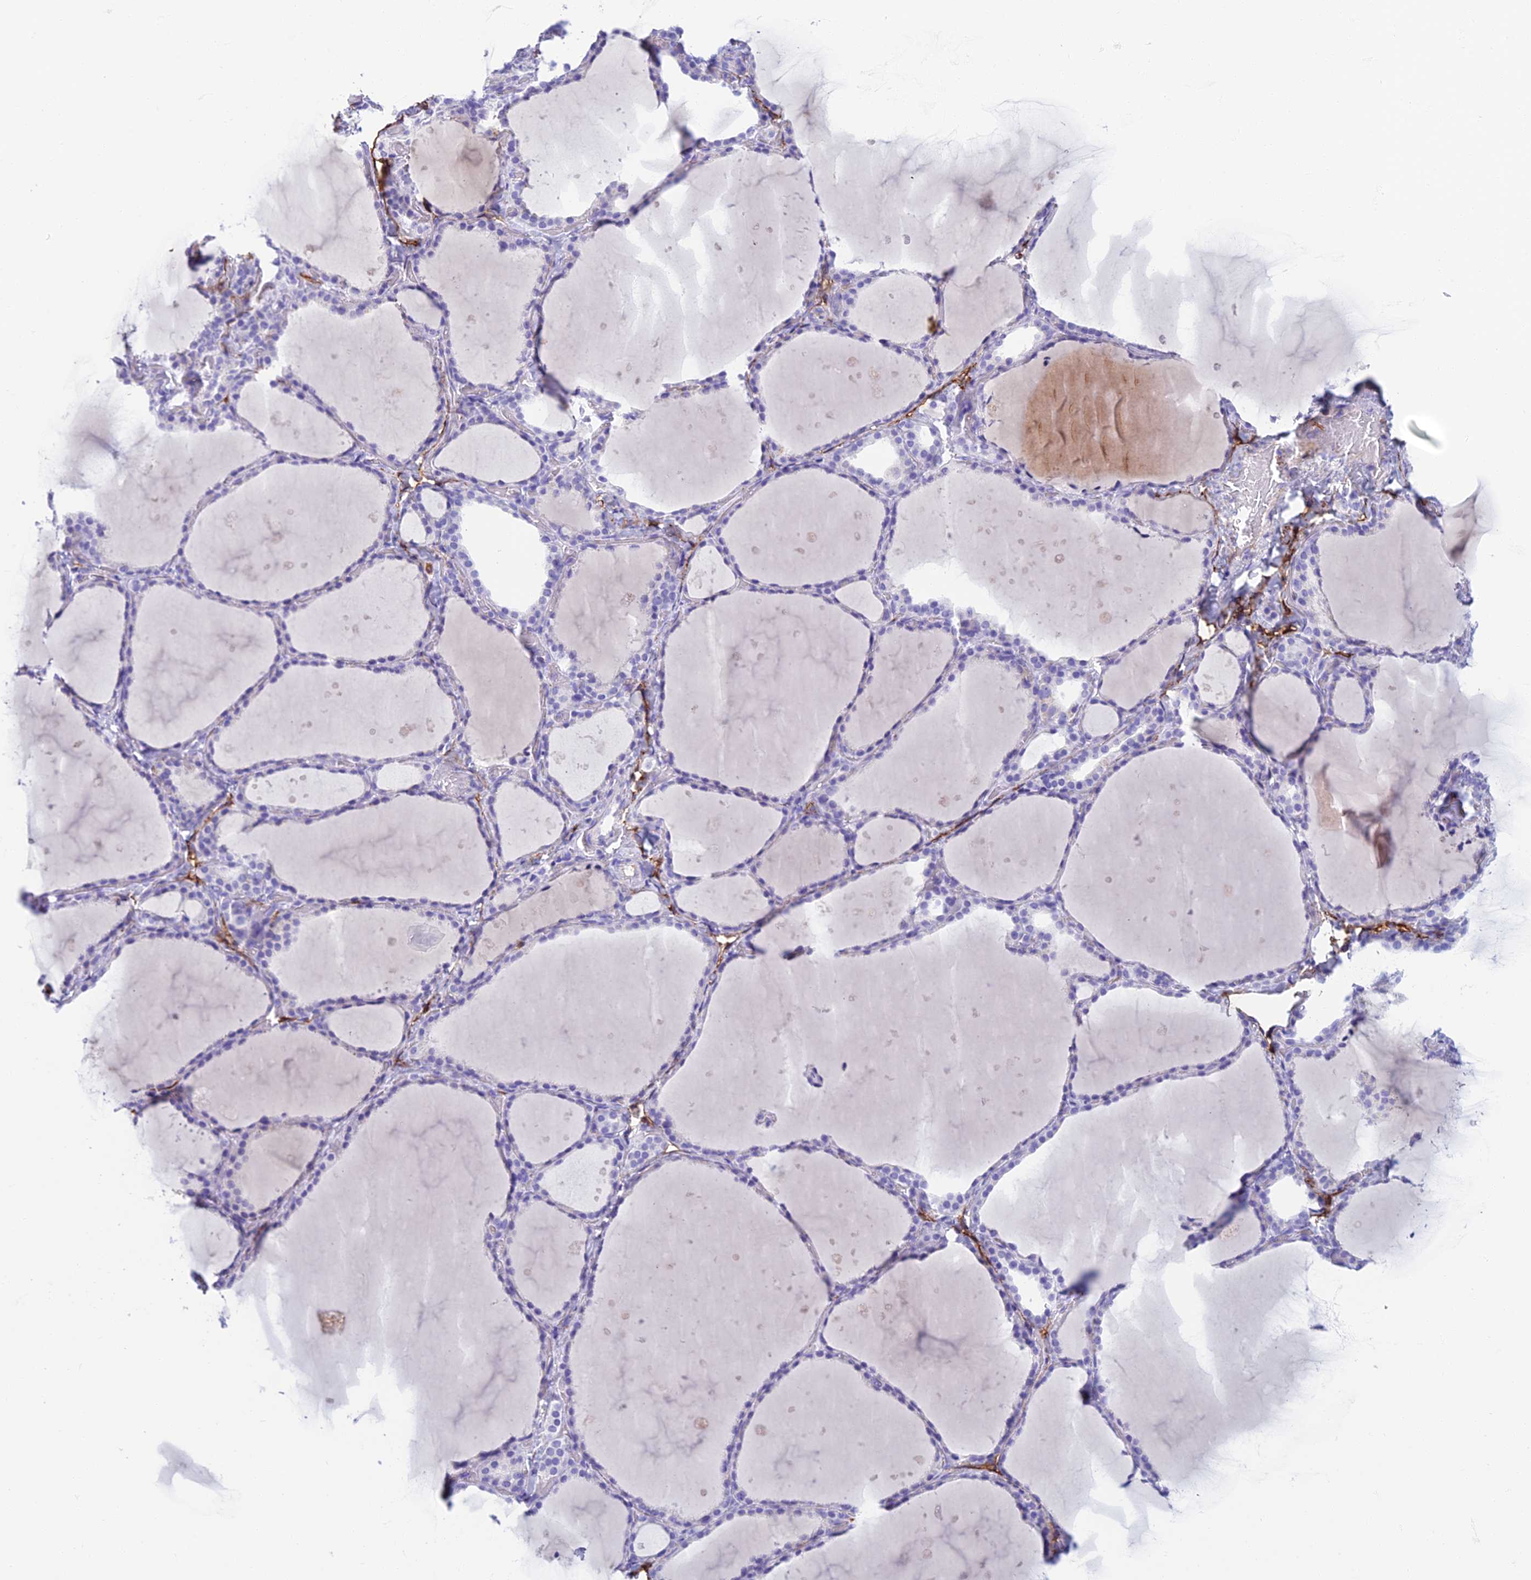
{"staining": {"intensity": "negative", "quantity": "none", "location": "none"}, "tissue": "thyroid gland", "cell_type": "Glandular cells", "image_type": "normal", "snomed": [{"axis": "morphology", "description": "Normal tissue, NOS"}, {"axis": "topography", "description": "Thyroid gland"}], "caption": "Immunohistochemistry (IHC) of unremarkable thyroid gland exhibits no staining in glandular cells.", "gene": "ETFRF1", "patient": {"sex": "female", "age": 44}}